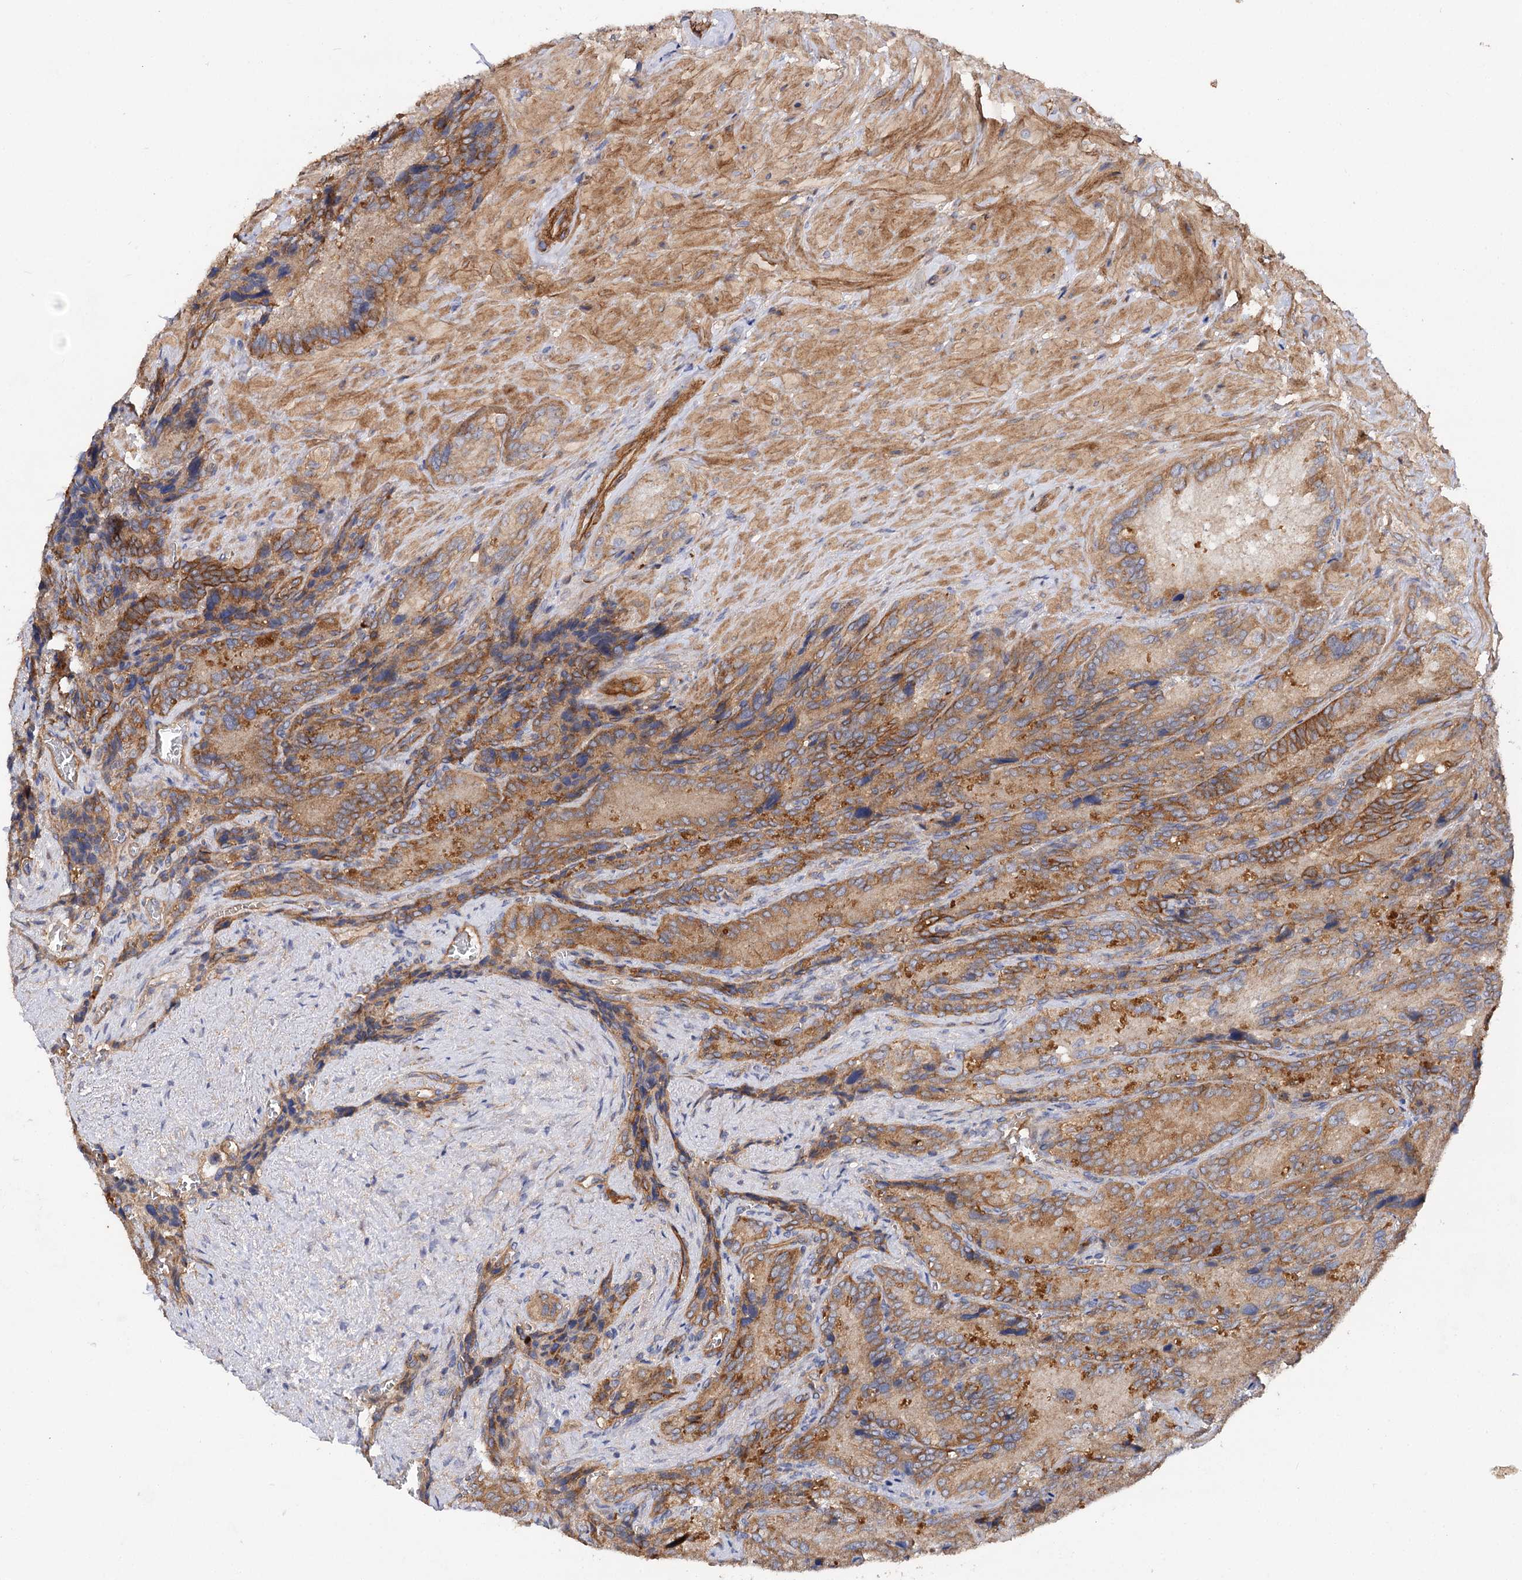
{"staining": {"intensity": "moderate", "quantity": ">75%", "location": "cytoplasmic/membranous"}, "tissue": "seminal vesicle", "cell_type": "Glandular cells", "image_type": "normal", "snomed": [{"axis": "morphology", "description": "Normal tissue, NOS"}, {"axis": "topography", "description": "Seminal veicle"}], "caption": "Glandular cells show medium levels of moderate cytoplasmic/membranous staining in approximately >75% of cells in benign human seminal vesicle. (DAB IHC with brightfield microscopy, high magnification).", "gene": "CSAD", "patient": {"sex": "male", "age": 62}}